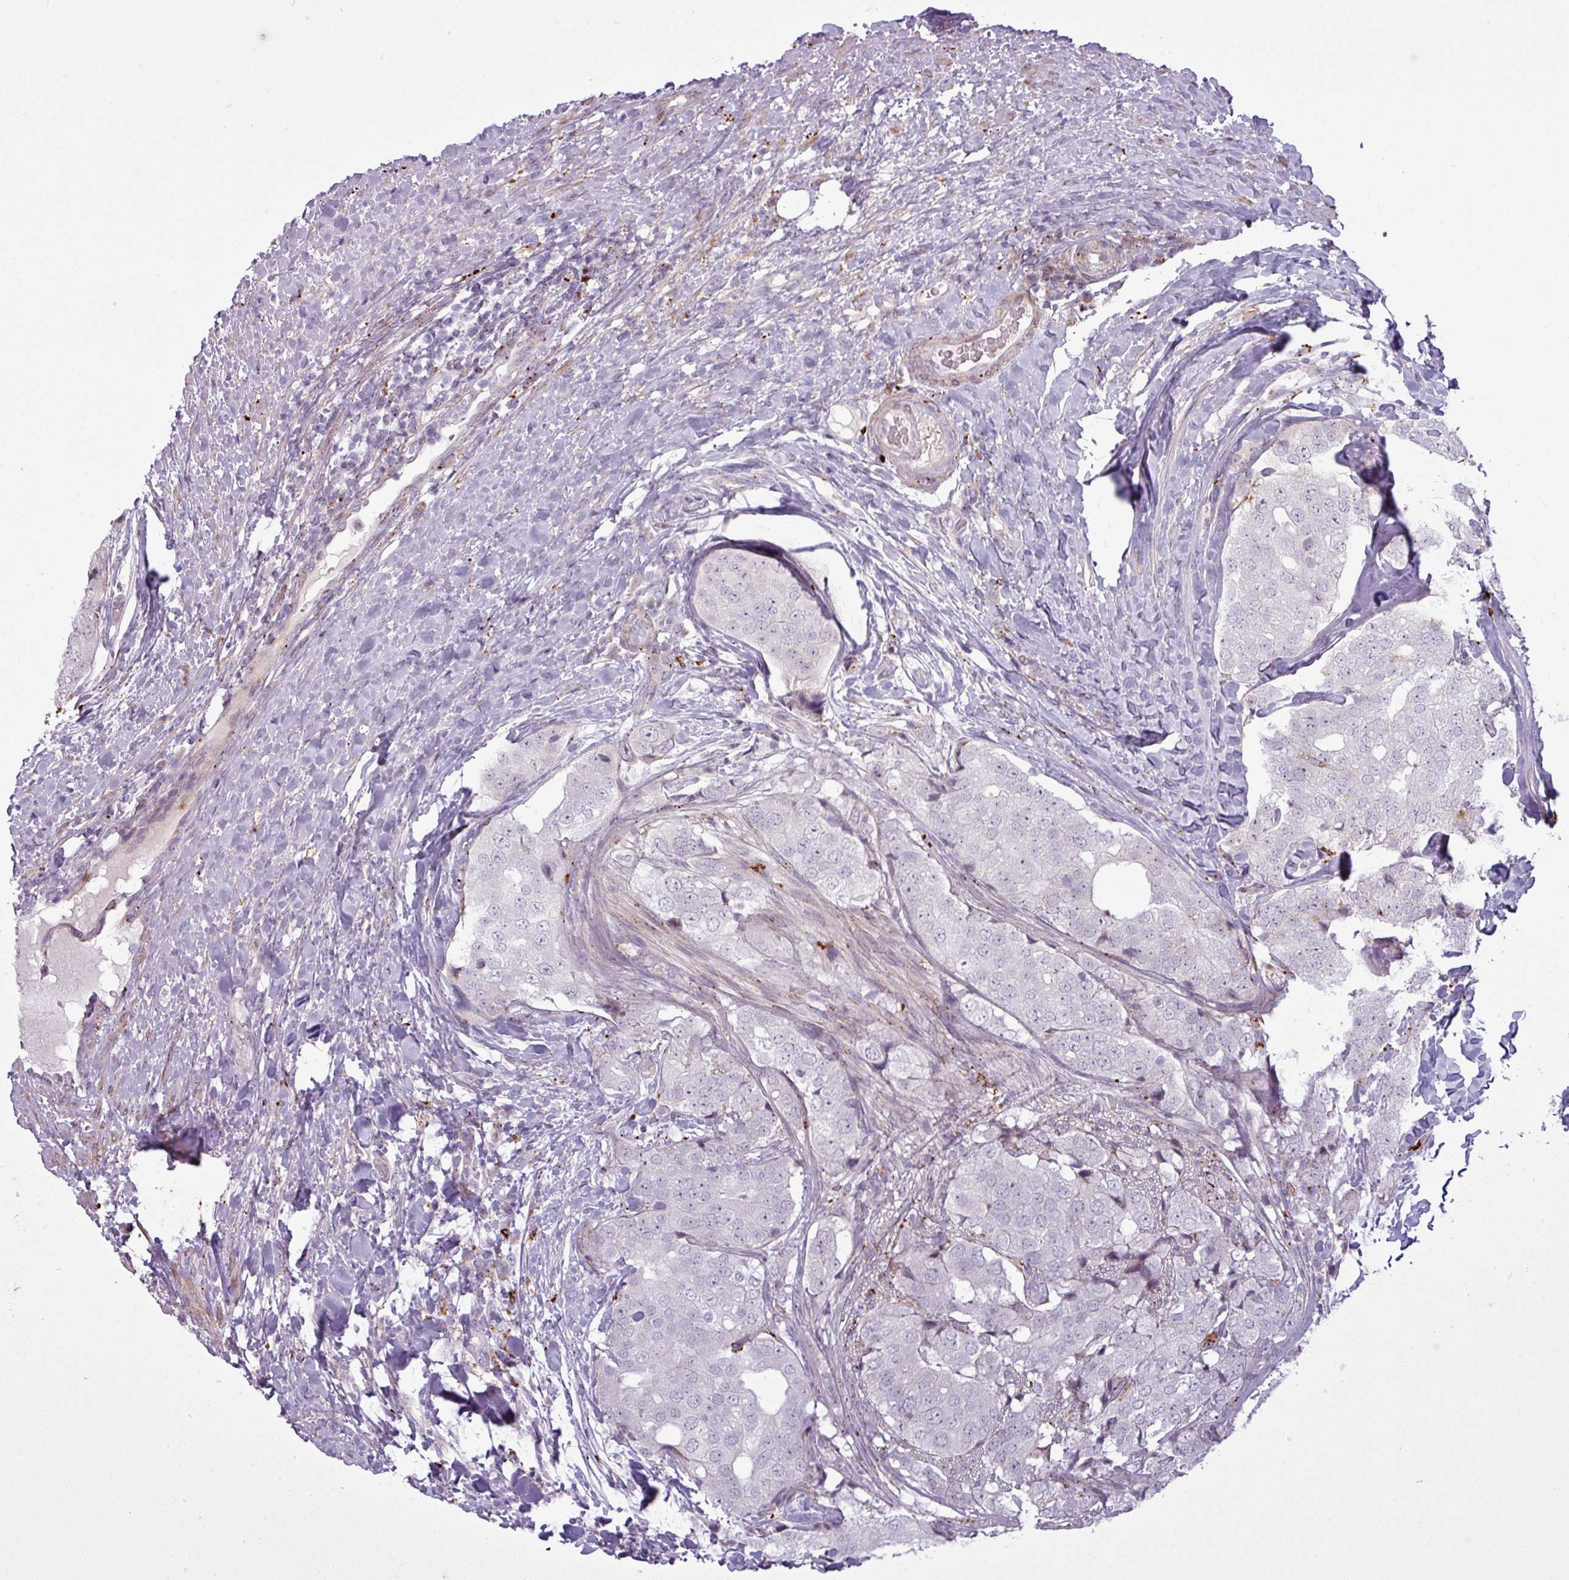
{"staining": {"intensity": "negative", "quantity": "none", "location": "none"}, "tissue": "prostate cancer", "cell_type": "Tumor cells", "image_type": "cancer", "snomed": [{"axis": "morphology", "description": "Adenocarcinoma, High grade"}, {"axis": "topography", "description": "Prostate"}], "caption": "Immunohistochemical staining of human prostate adenocarcinoma (high-grade) shows no significant expression in tumor cells.", "gene": "MAP7D2", "patient": {"sex": "male", "age": 49}}